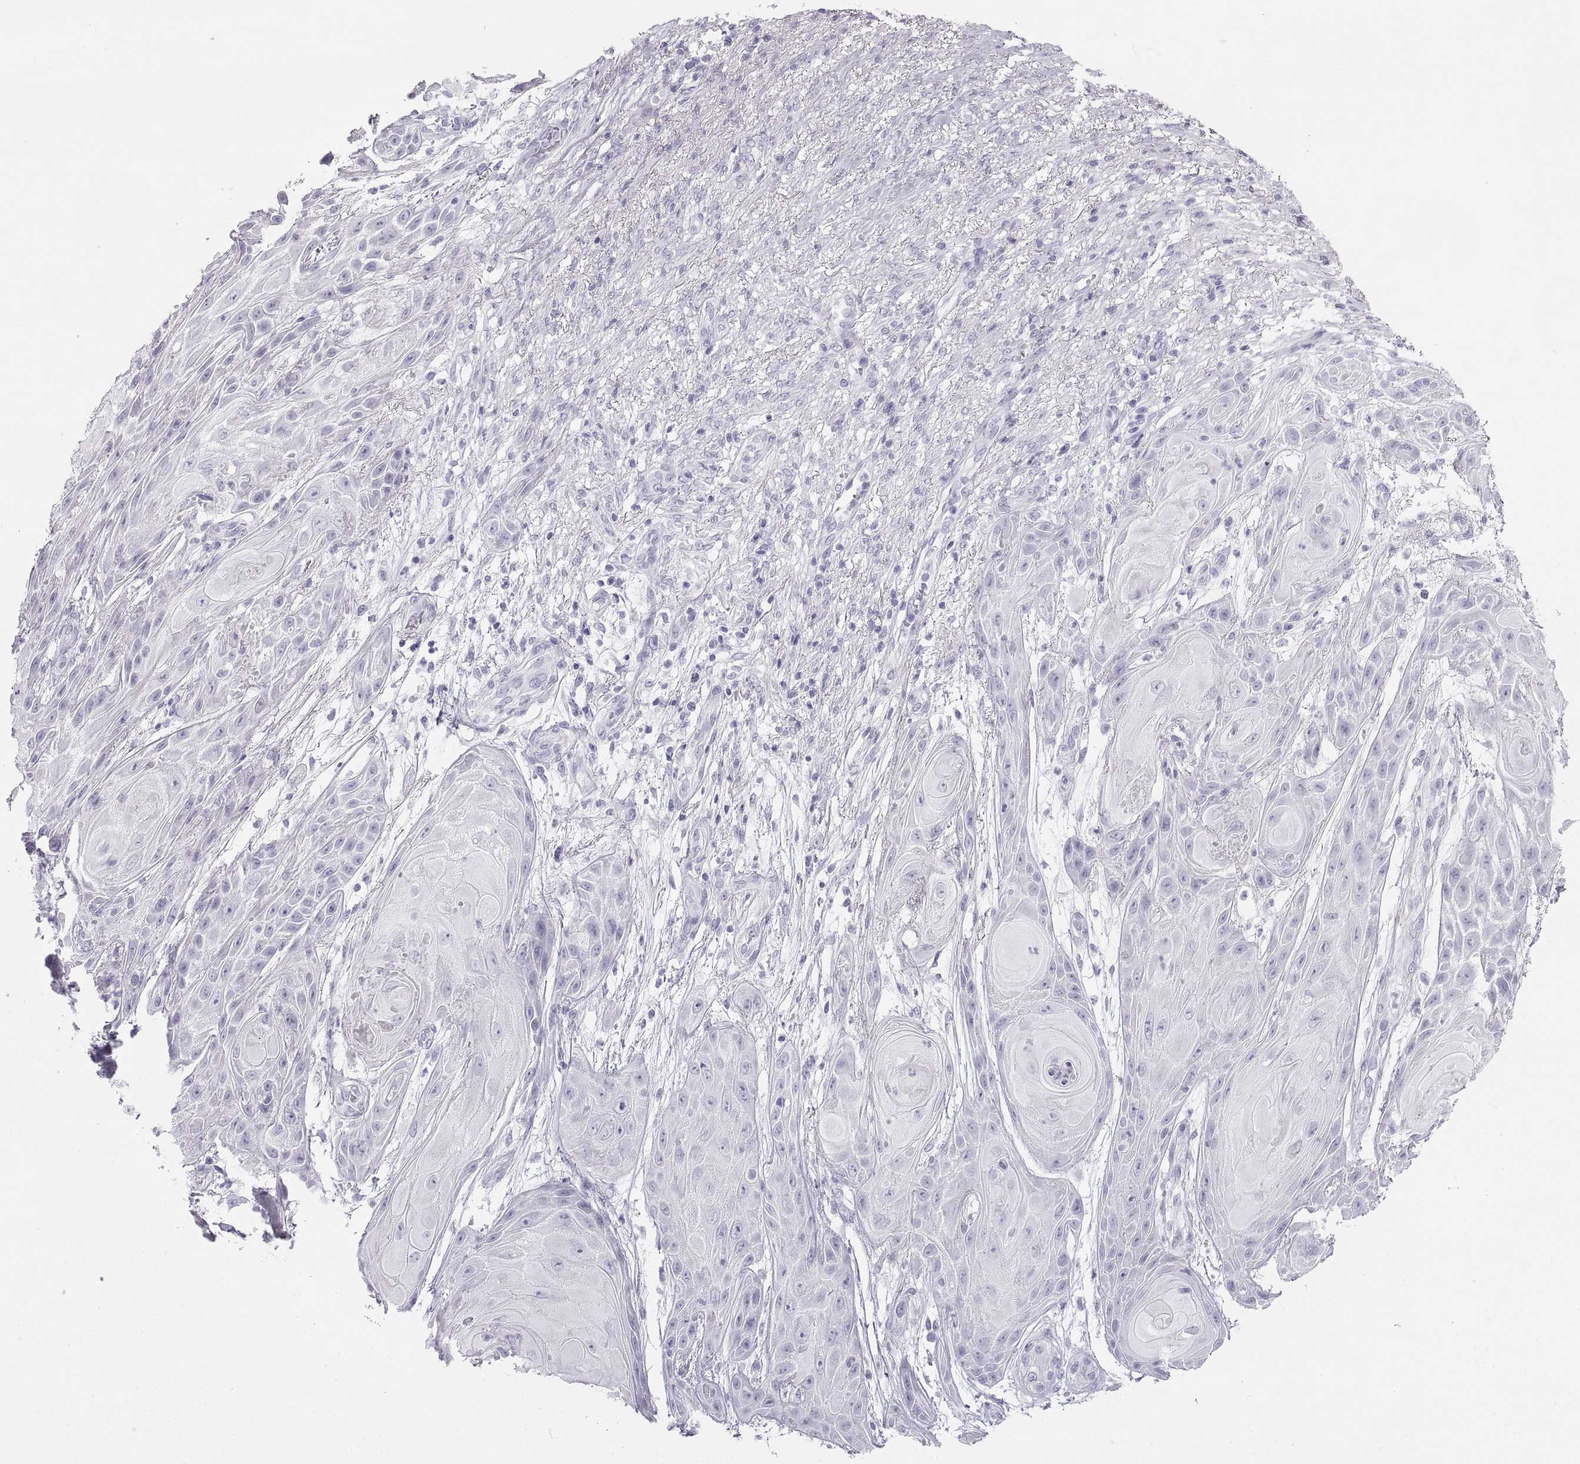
{"staining": {"intensity": "negative", "quantity": "none", "location": "none"}, "tissue": "skin cancer", "cell_type": "Tumor cells", "image_type": "cancer", "snomed": [{"axis": "morphology", "description": "Squamous cell carcinoma, NOS"}, {"axis": "topography", "description": "Skin"}], "caption": "IHC photomicrograph of skin squamous cell carcinoma stained for a protein (brown), which shows no positivity in tumor cells. (DAB immunohistochemistry (IHC) visualized using brightfield microscopy, high magnification).", "gene": "SEMG1", "patient": {"sex": "male", "age": 62}}